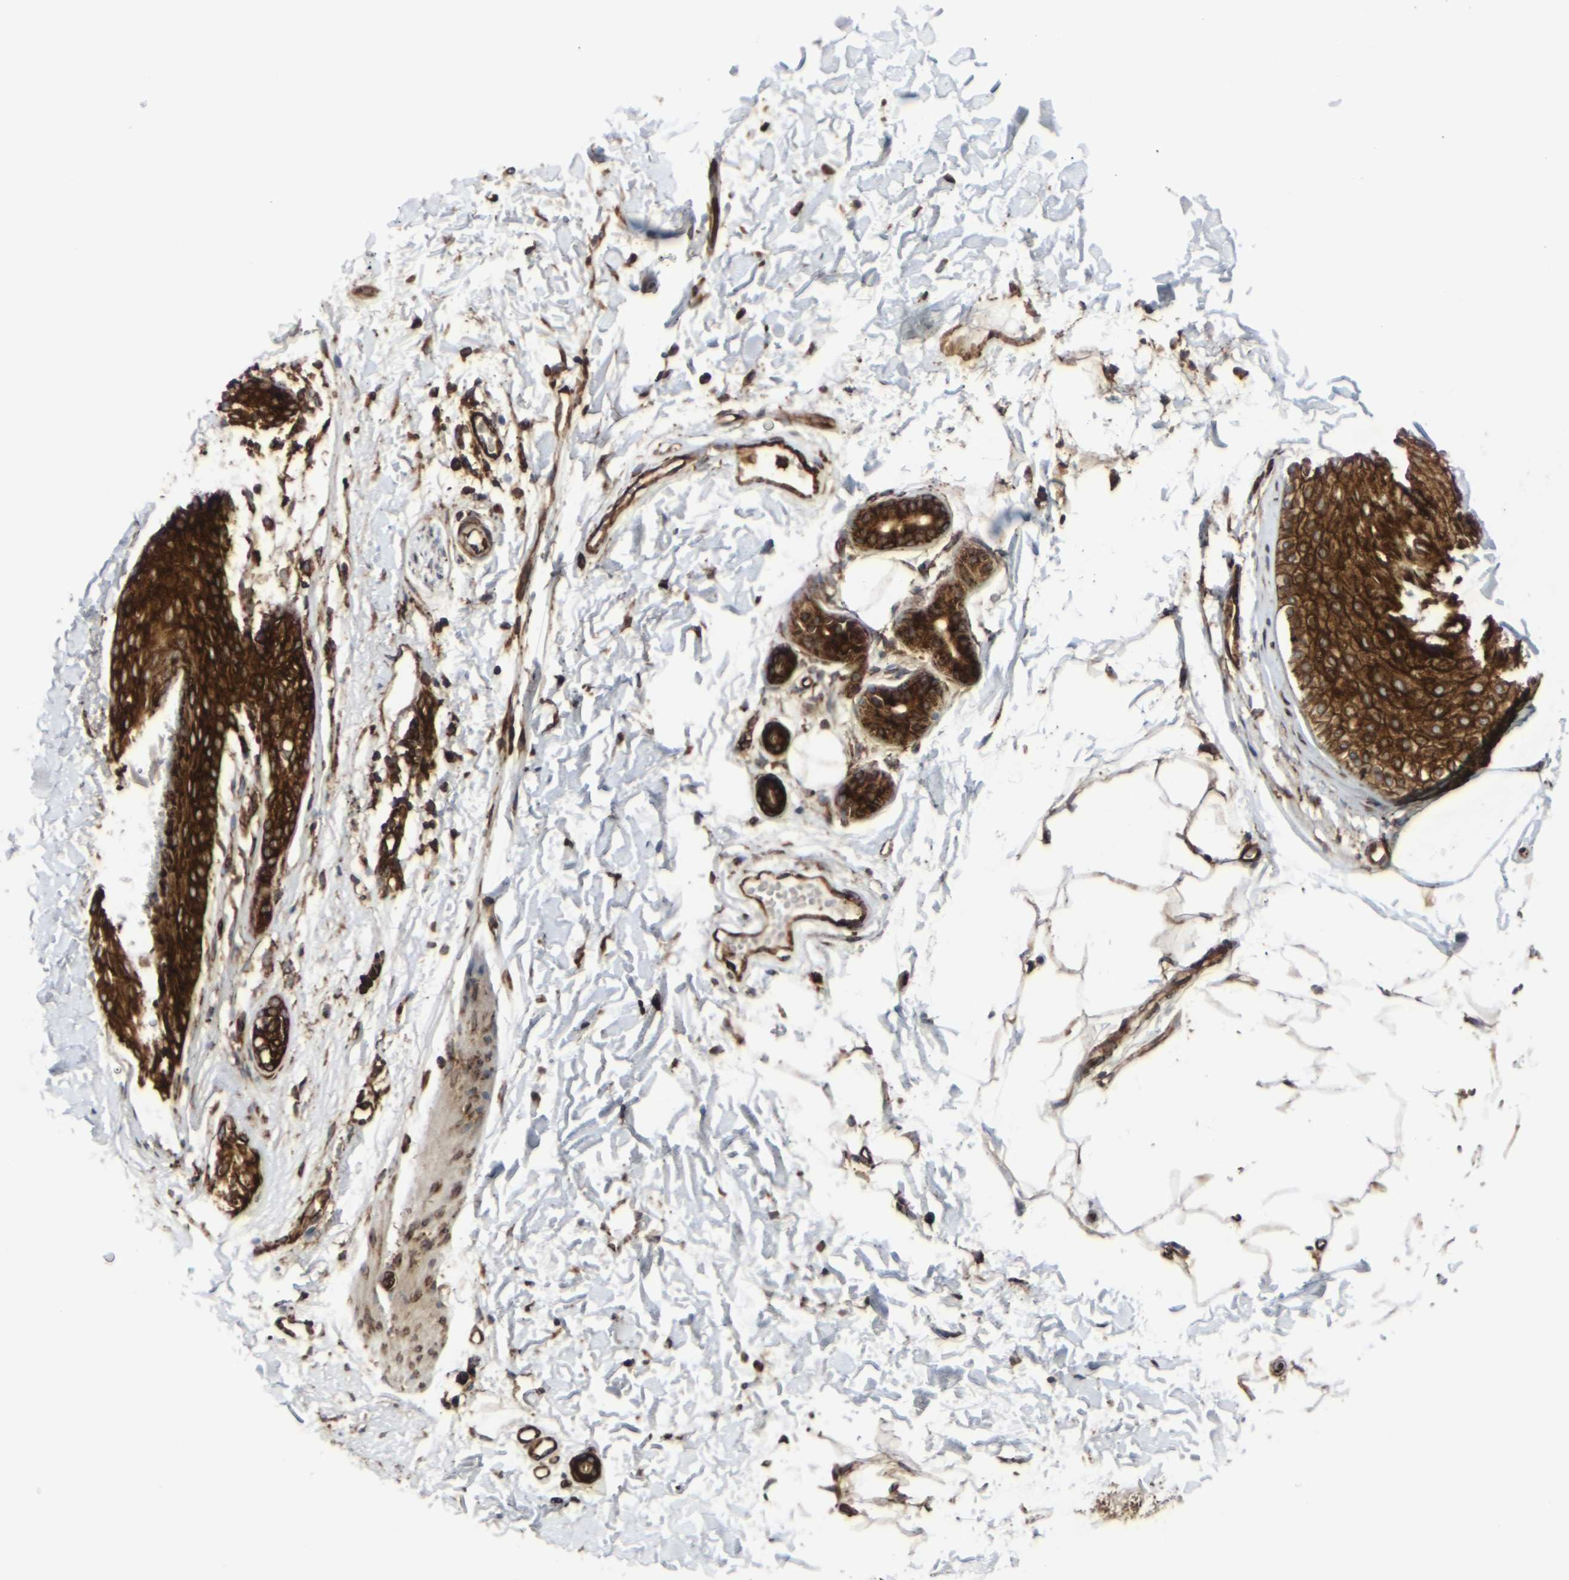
{"staining": {"intensity": "strong", "quantity": ">75%", "location": "cytoplasmic/membranous"}, "tissue": "skin cancer", "cell_type": "Tumor cells", "image_type": "cancer", "snomed": [{"axis": "morphology", "description": "Normal tissue, NOS"}, {"axis": "morphology", "description": "Basal cell carcinoma"}, {"axis": "topography", "description": "Skin"}], "caption": "IHC histopathology image of neoplastic tissue: human skin cancer stained using immunohistochemistry exhibits high levels of strong protein expression localized specifically in the cytoplasmic/membranous of tumor cells, appearing as a cytoplasmic/membranous brown color.", "gene": "MARCHF2", "patient": {"sex": "female", "age": 70}}